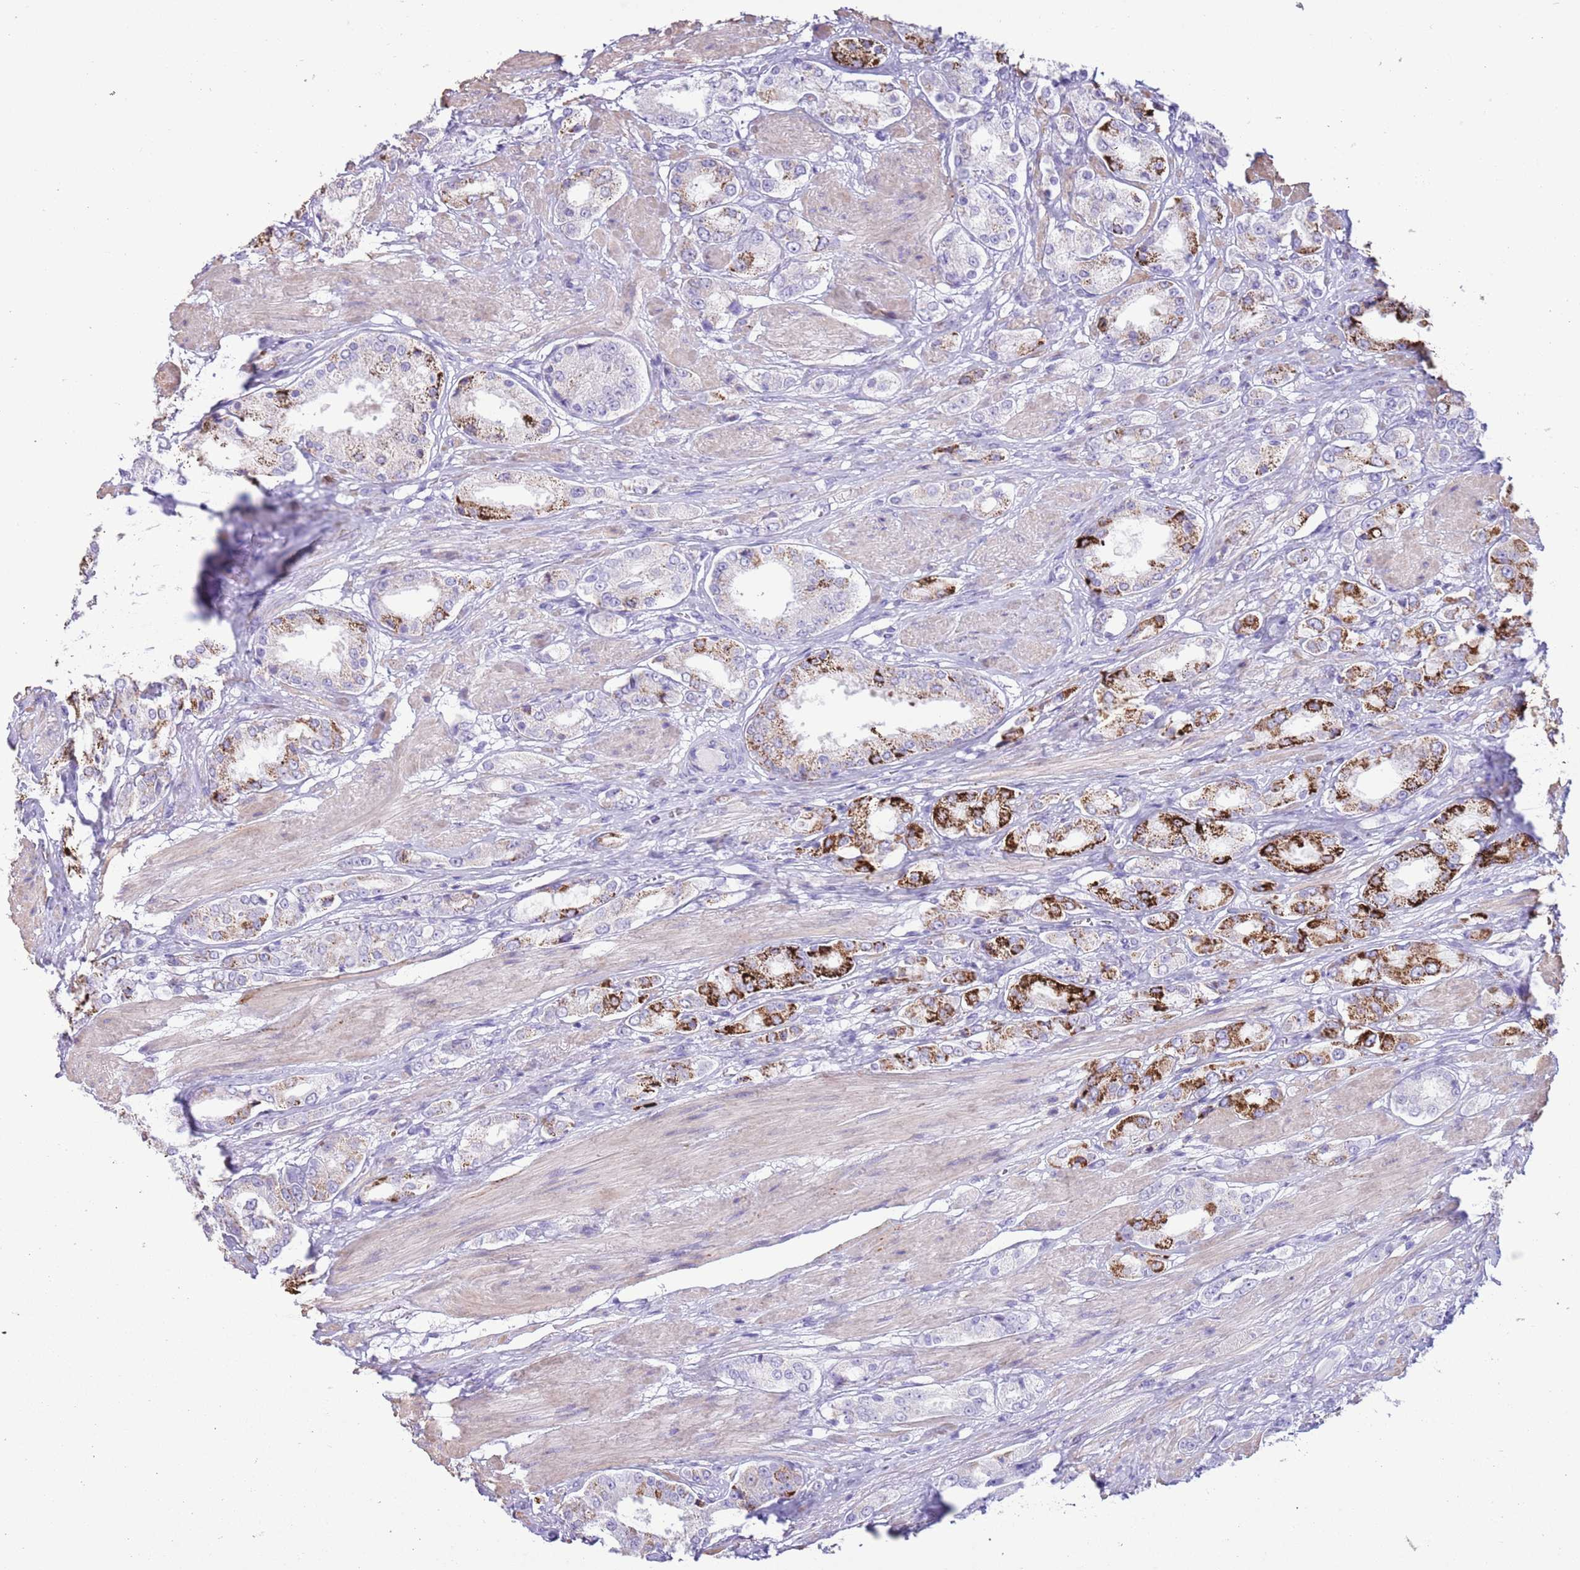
{"staining": {"intensity": "strong", "quantity": "<25%", "location": "cytoplasmic/membranous"}, "tissue": "prostate cancer", "cell_type": "Tumor cells", "image_type": "cancer", "snomed": [{"axis": "morphology", "description": "Adenocarcinoma, High grade"}, {"axis": "topography", "description": "Prostate and seminal vesicle, NOS"}], "caption": "The photomicrograph displays a brown stain indicating the presence of a protein in the cytoplasmic/membranous of tumor cells in prostate cancer (high-grade adenocarcinoma).", "gene": "SLC7A14", "patient": {"sex": "male", "age": 64}}